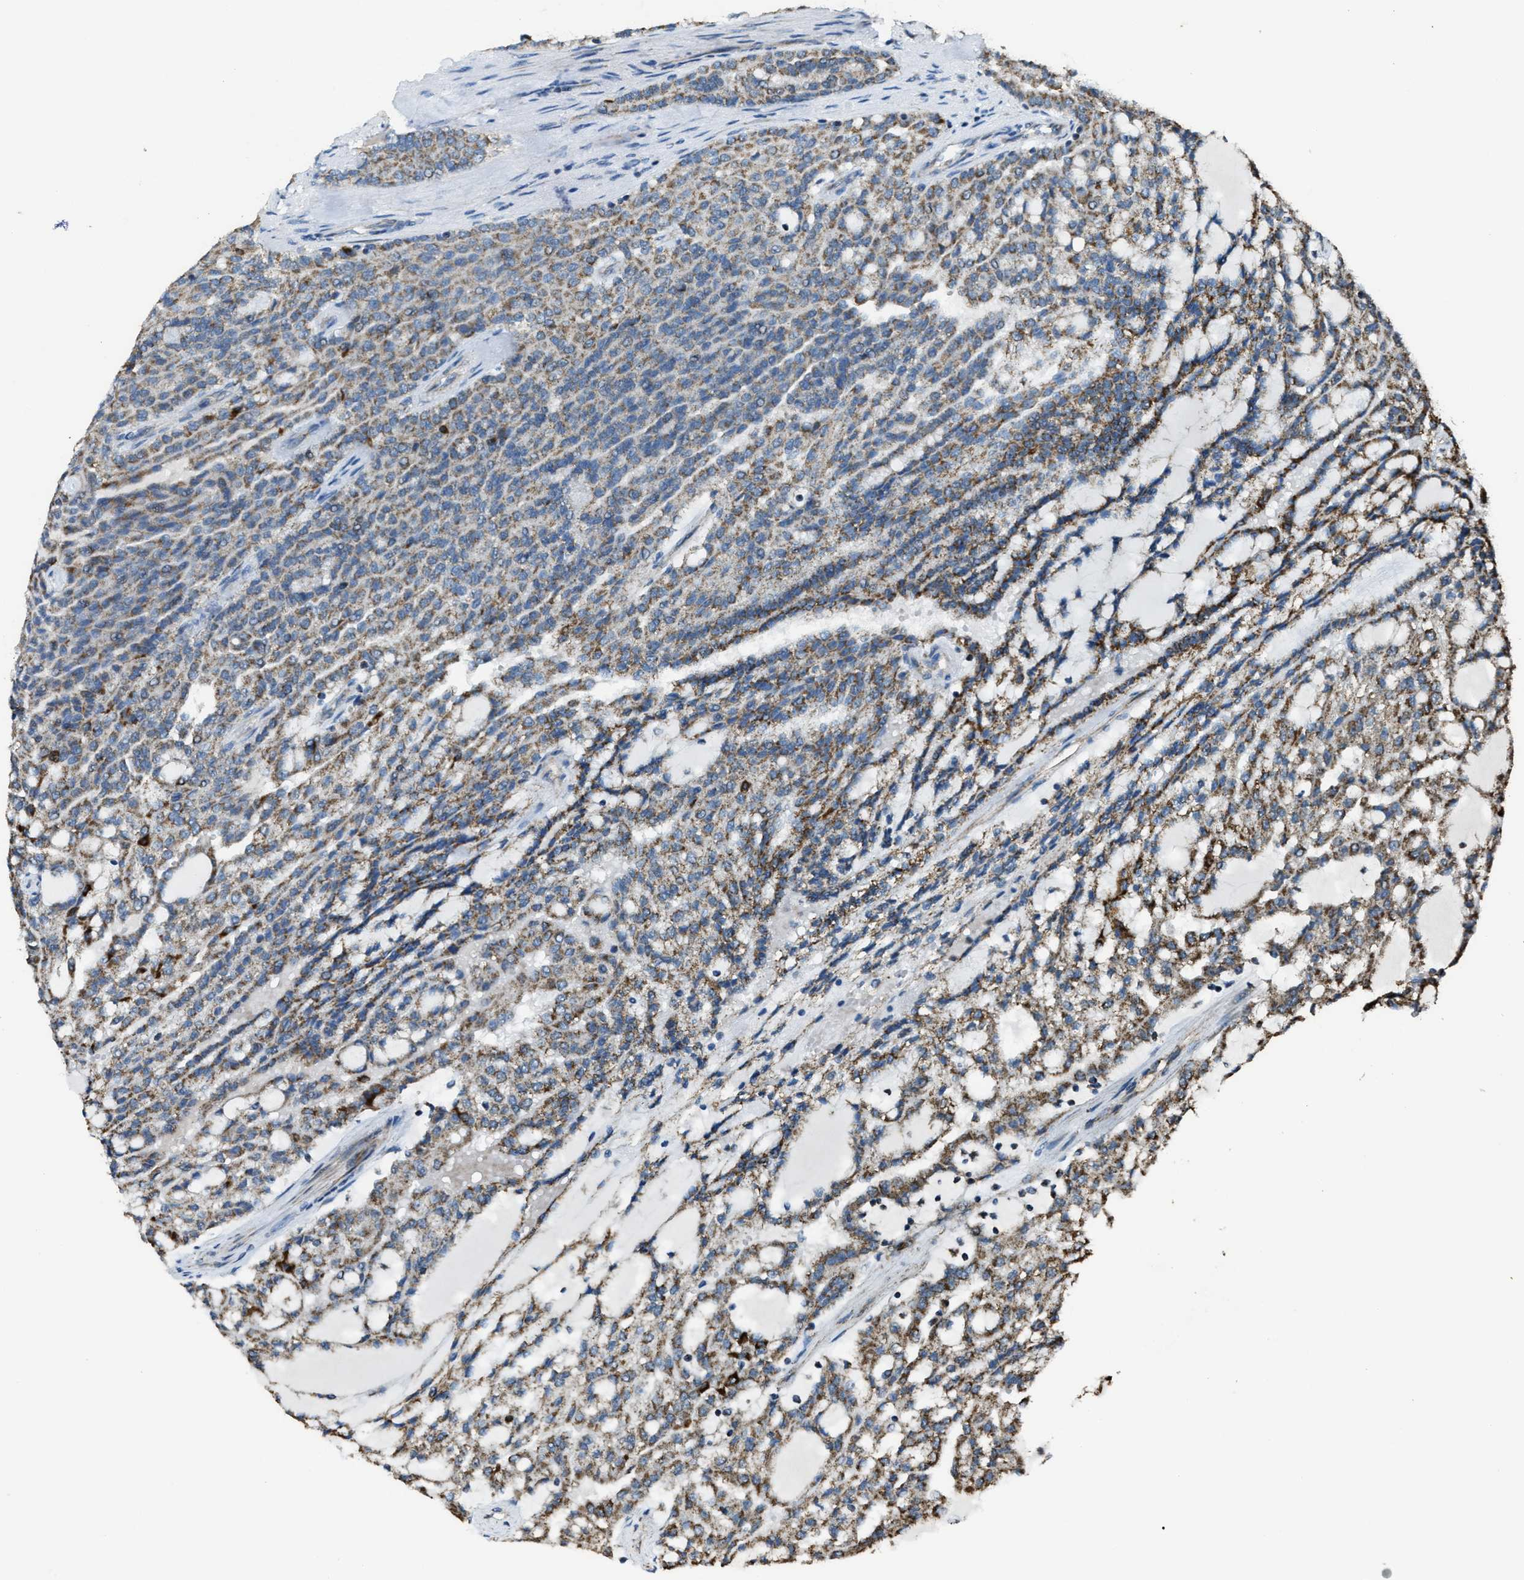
{"staining": {"intensity": "moderate", "quantity": ">75%", "location": "cytoplasmic/membranous"}, "tissue": "renal cancer", "cell_type": "Tumor cells", "image_type": "cancer", "snomed": [{"axis": "morphology", "description": "Adenocarcinoma, NOS"}, {"axis": "topography", "description": "Kidney"}], "caption": "Moderate cytoplasmic/membranous positivity is identified in about >75% of tumor cells in renal cancer (adenocarcinoma). (DAB (3,3'-diaminobenzidine) = brown stain, brightfield microscopy at high magnification).", "gene": "SLC25A11", "patient": {"sex": "male", "age": 63}}